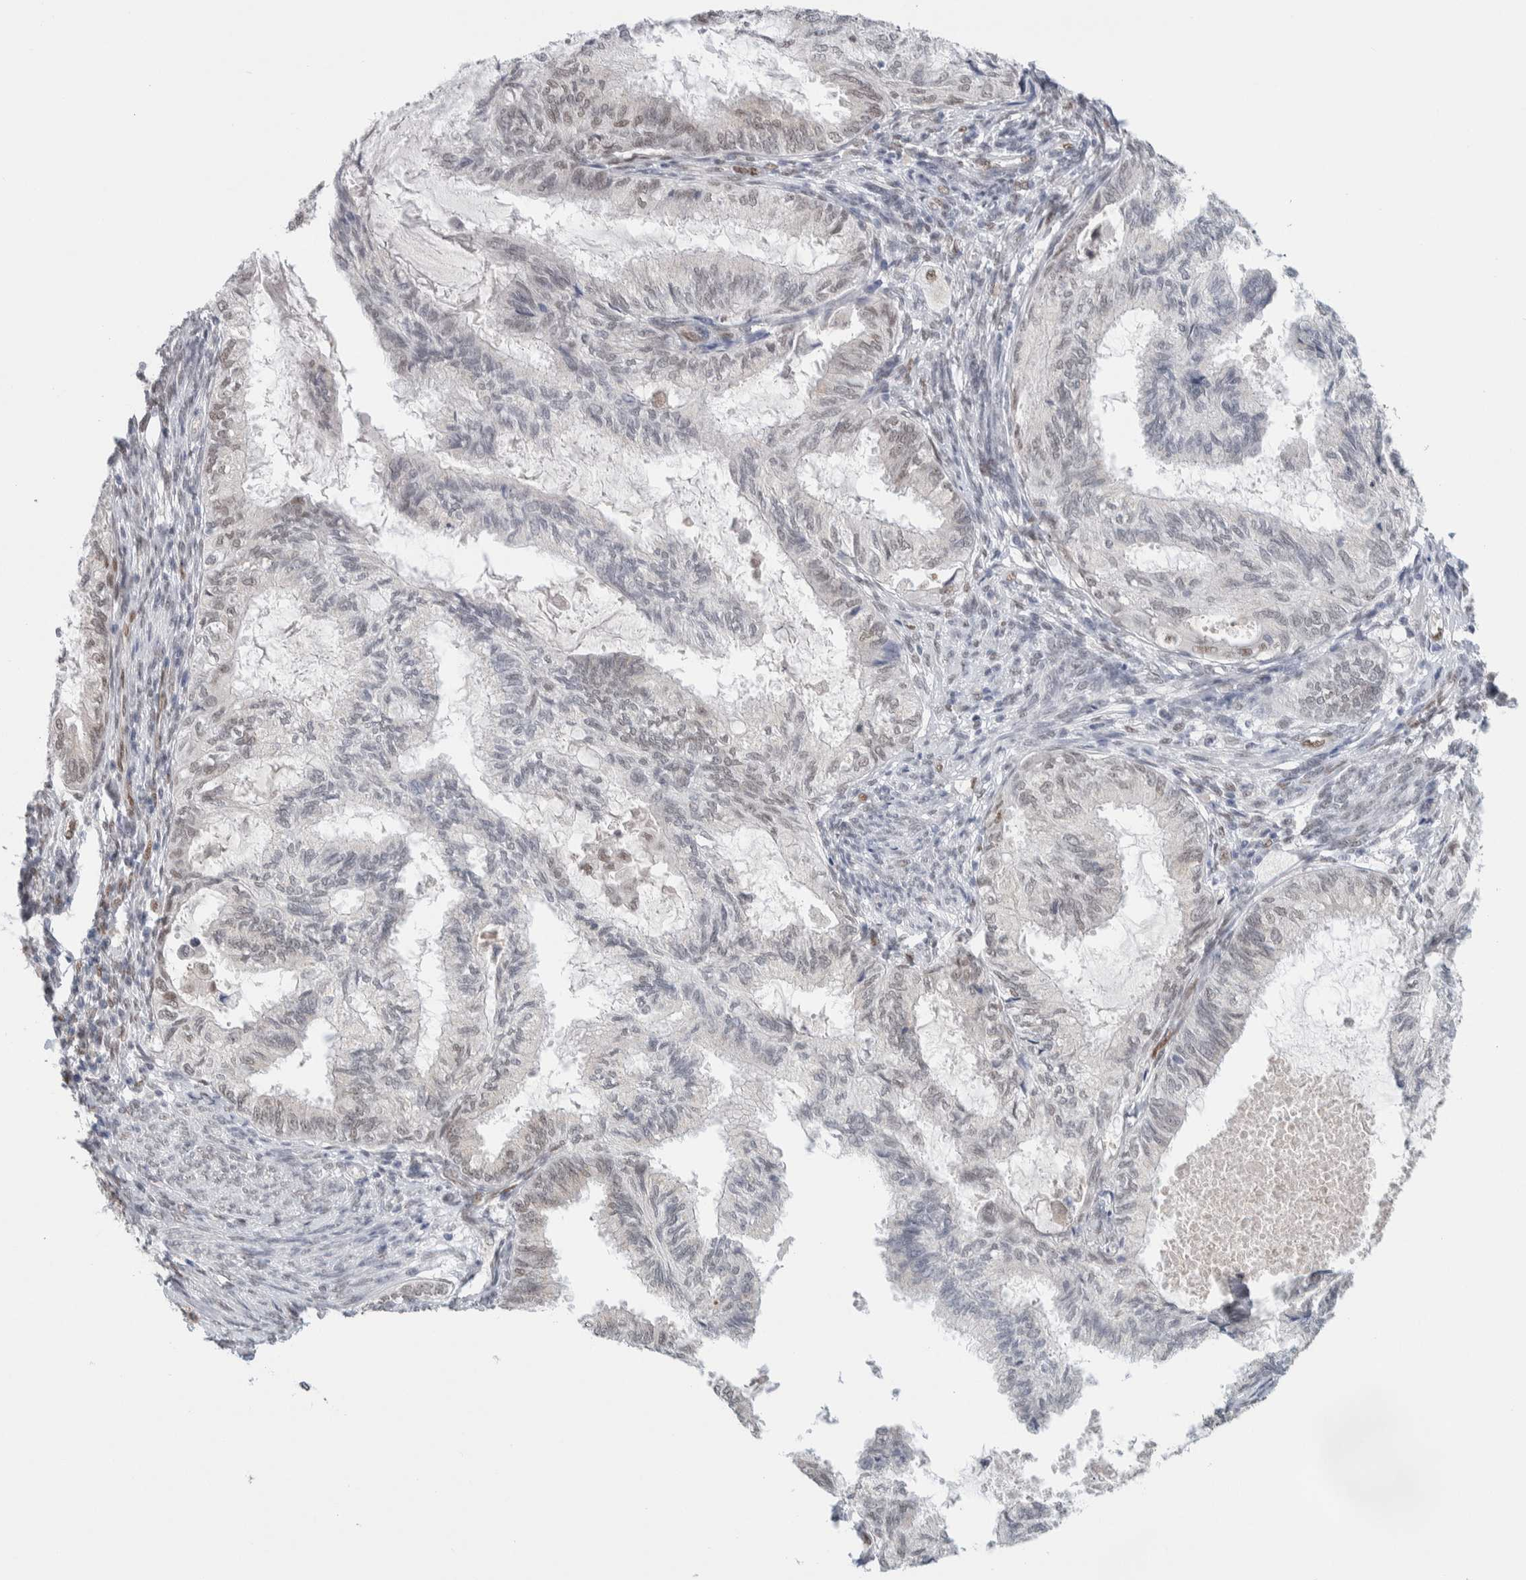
{"staining": {"intensity": "weak", "quantity": "25%-75%", "location": "nuclear"}, "tissue": "cervical cancer", "cell_type": "Tumor cells", "image_type": "cancer", "snomed": [{"axis": "morphology", "description": "Normal tissue, NOS"}, {"axis": "morphology", "description": "Adenocarcinoma, NOS"}, {"axis": "topography", "description": "Cervix"}, {"axis": "topography", "description": "Endometrium"}], "caption": "Immunohistochemistry (IHC) (DAB) staining of cervical cancer (adenocarcinoma) reveals weak nuclear protein staining in approximately 25%-75% of tumor cells.", "gene": "PRMT1", "patient": {"sex": "female", "age": 86}}